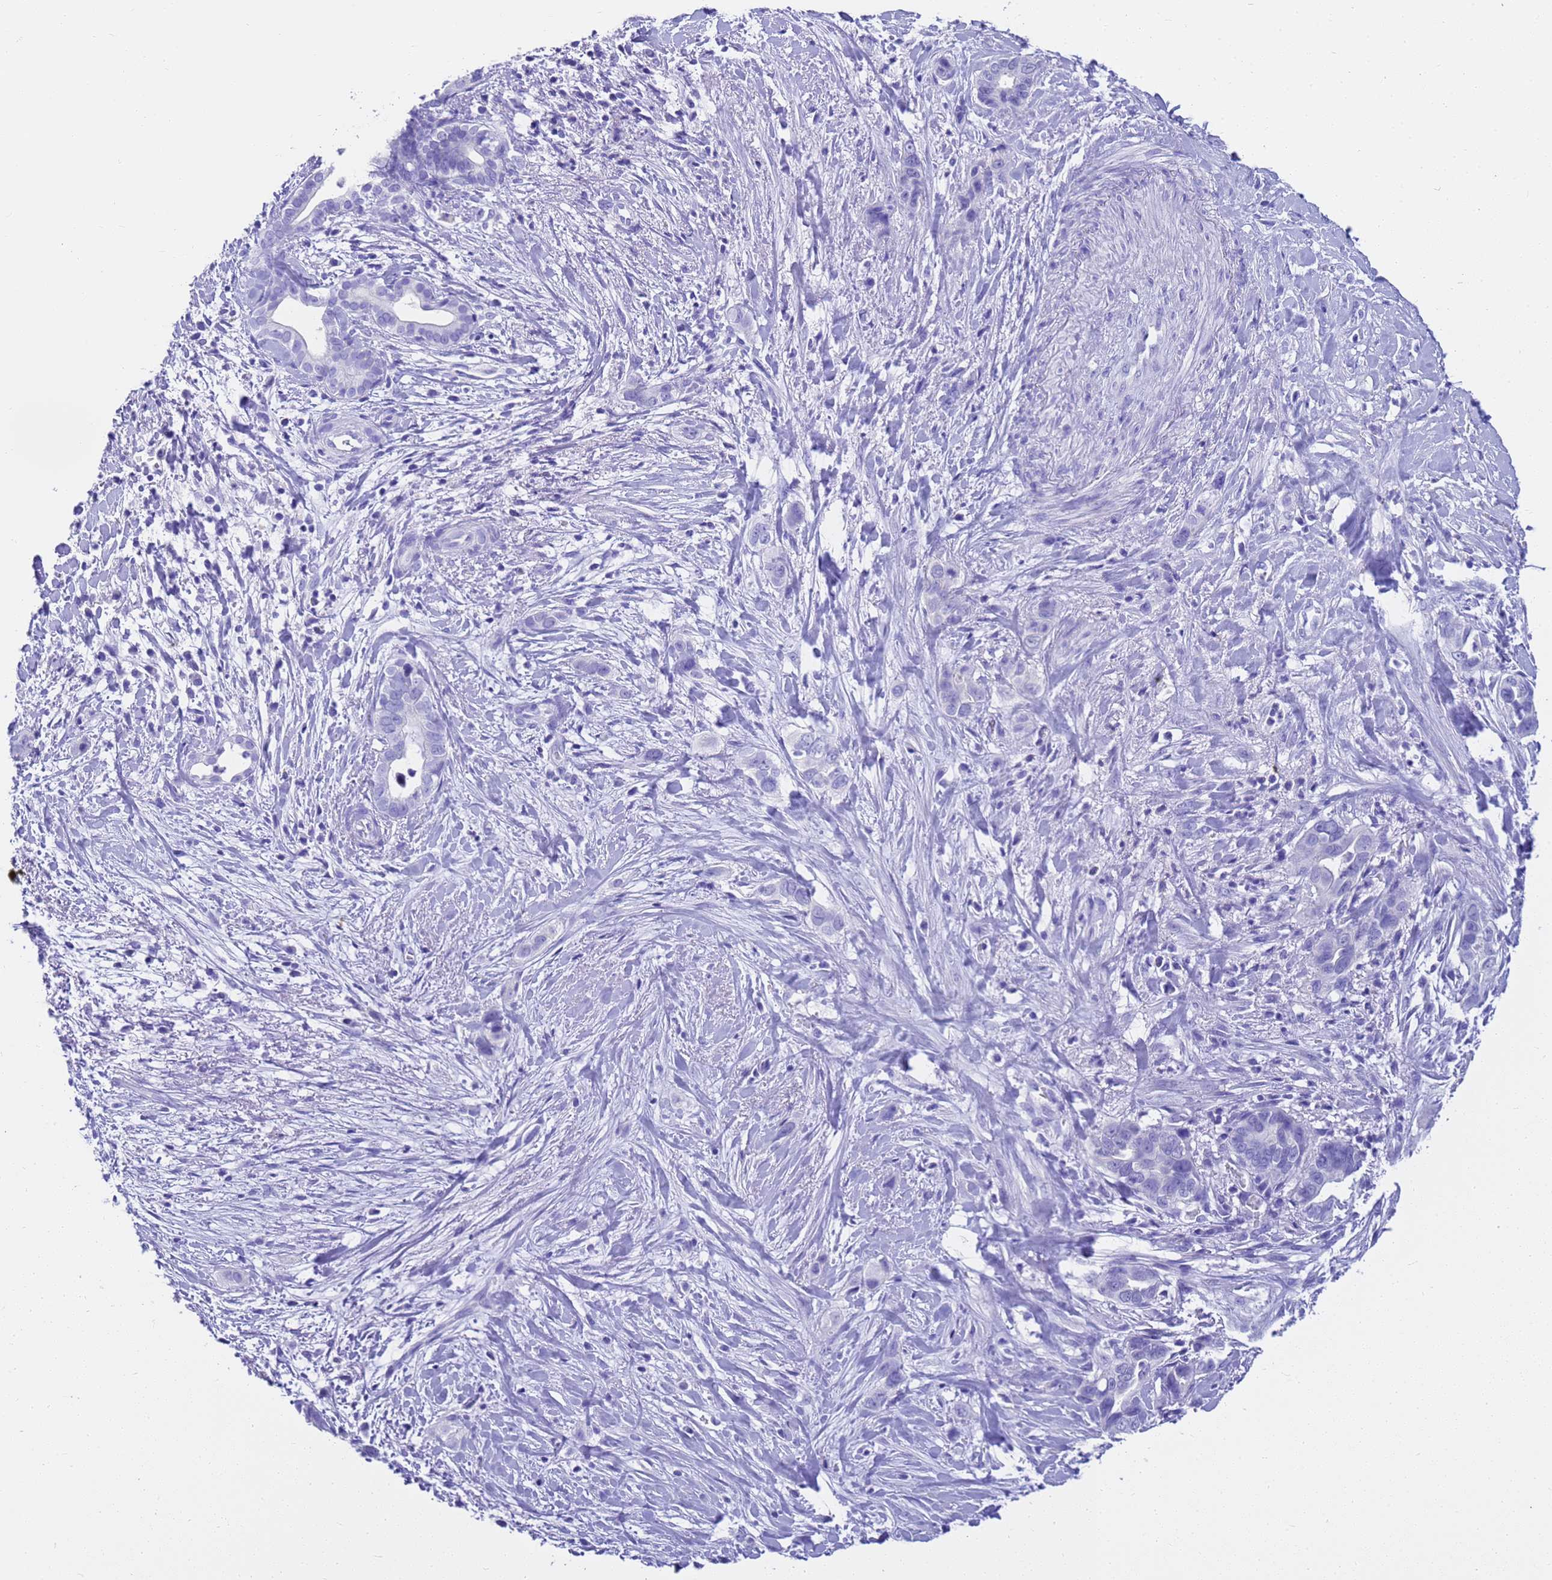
{"staining": {"intensity": "negative", "quantity": "none", "location": "none"}, "tissue": "liver cancer", "cell_type": "Tumor cells", "image_type": "cancer", "snomed": [{"axis": "morphology", "description": "Cholangiocarcinoma"}, {"axis": "topography", "description": "Liver"}], "caption": "DAB (3,3'-diaminobenzidine) immunohistochemical staining of human liver cancer exhibits no significant positivity in tumor cells.", "gene": "MS4A13", "patient": {"sex": "female", "age": 79}}